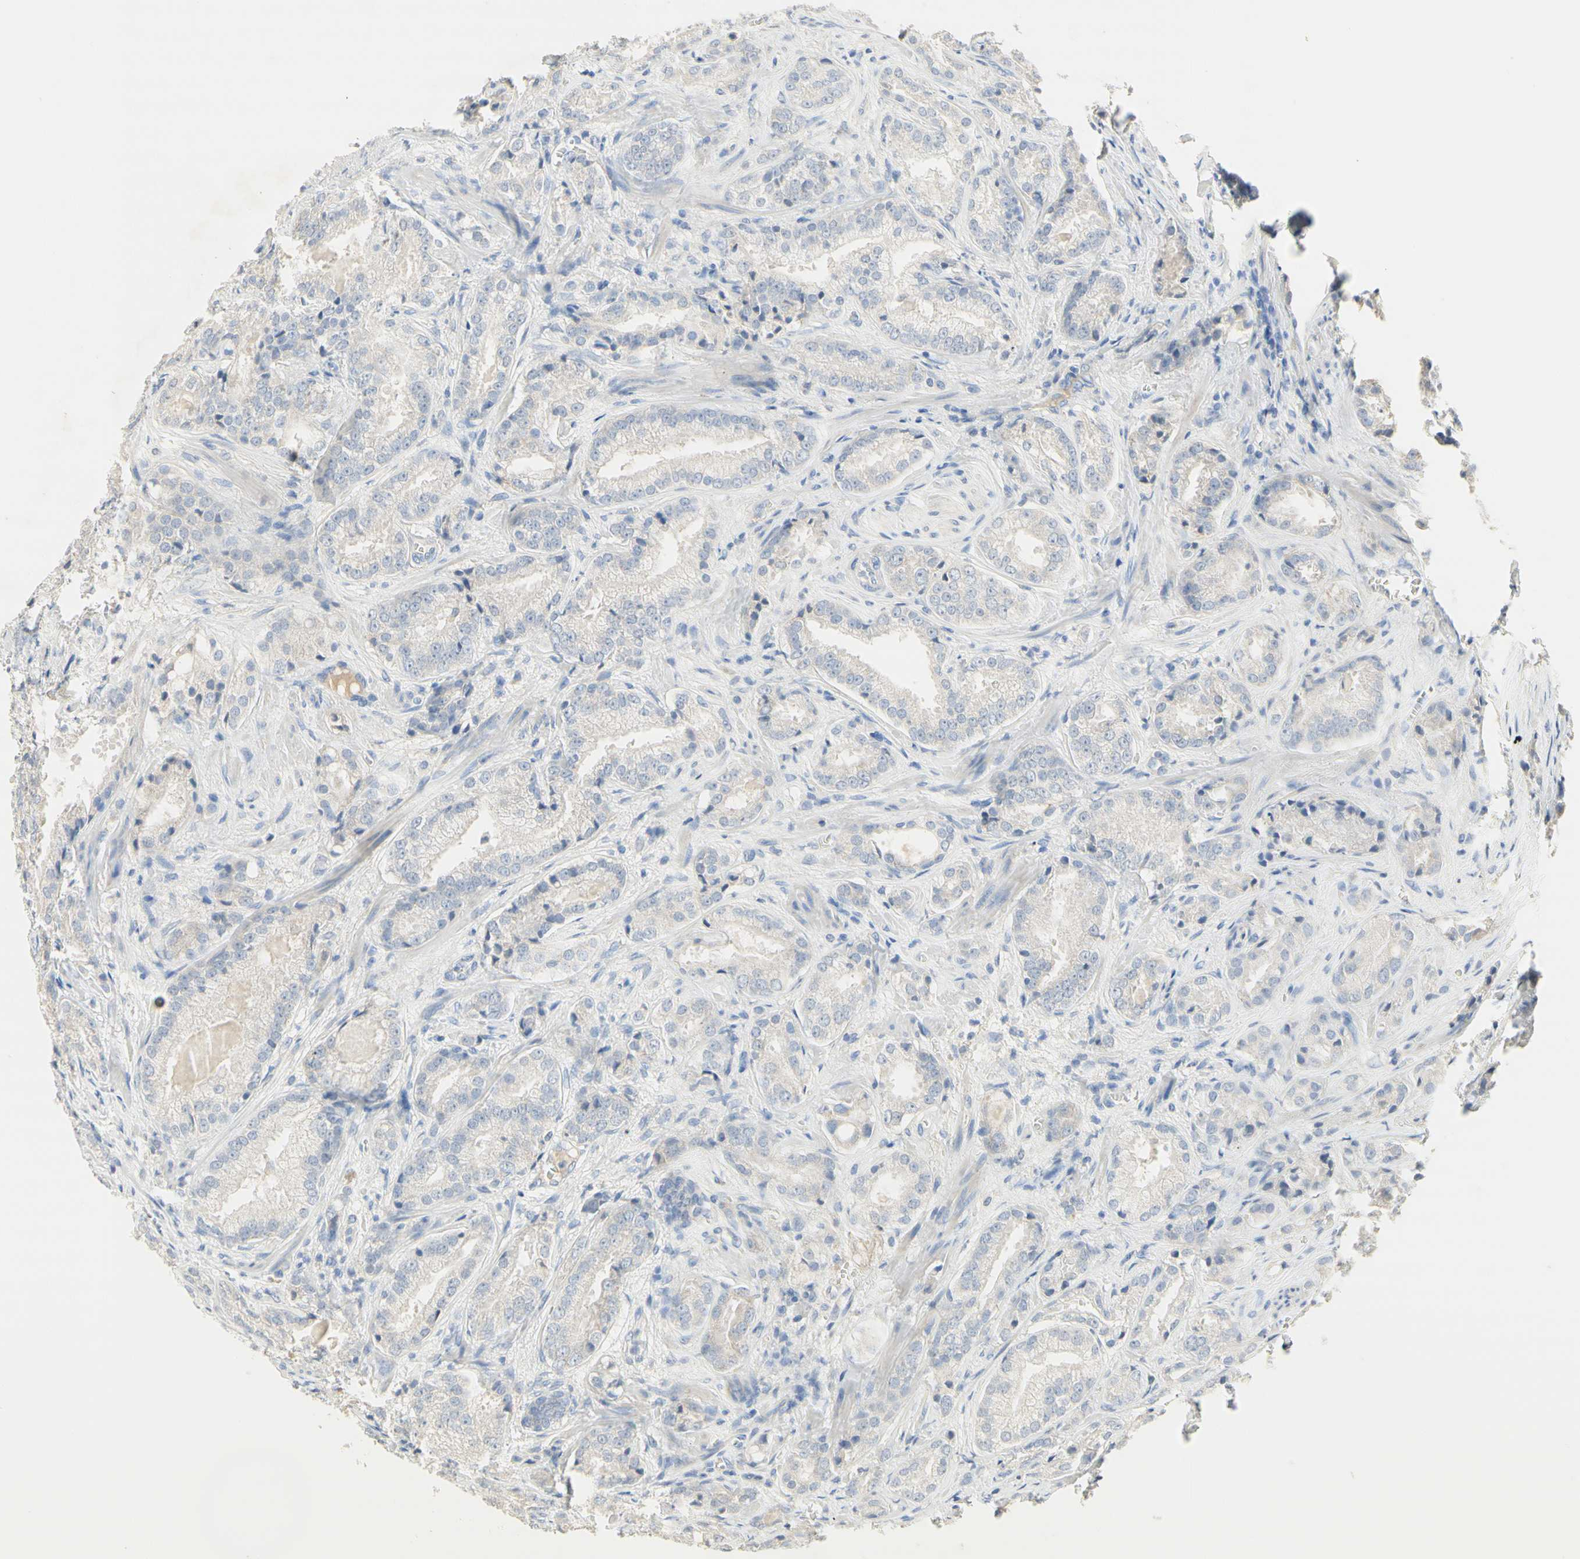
{"staining": {"intensity": "negative", "quantity": "none", "location": "none"}, "tissue": "prostate cancer", "cell_type": "Tumor cells", "image_type": "cancer", "snomed": [{"axis": "morphology", "description": "Adenocarcinoma, High grade"}, {"axis": "topography", "description": "Prostate"}], "caption": "Prostate cancer stained for a protein using immunohistochemistry (IHC) demonstrates no expression tumor cells.", "gene": "NECTIN4", "patient": {"sex": "male", "age": 64}}